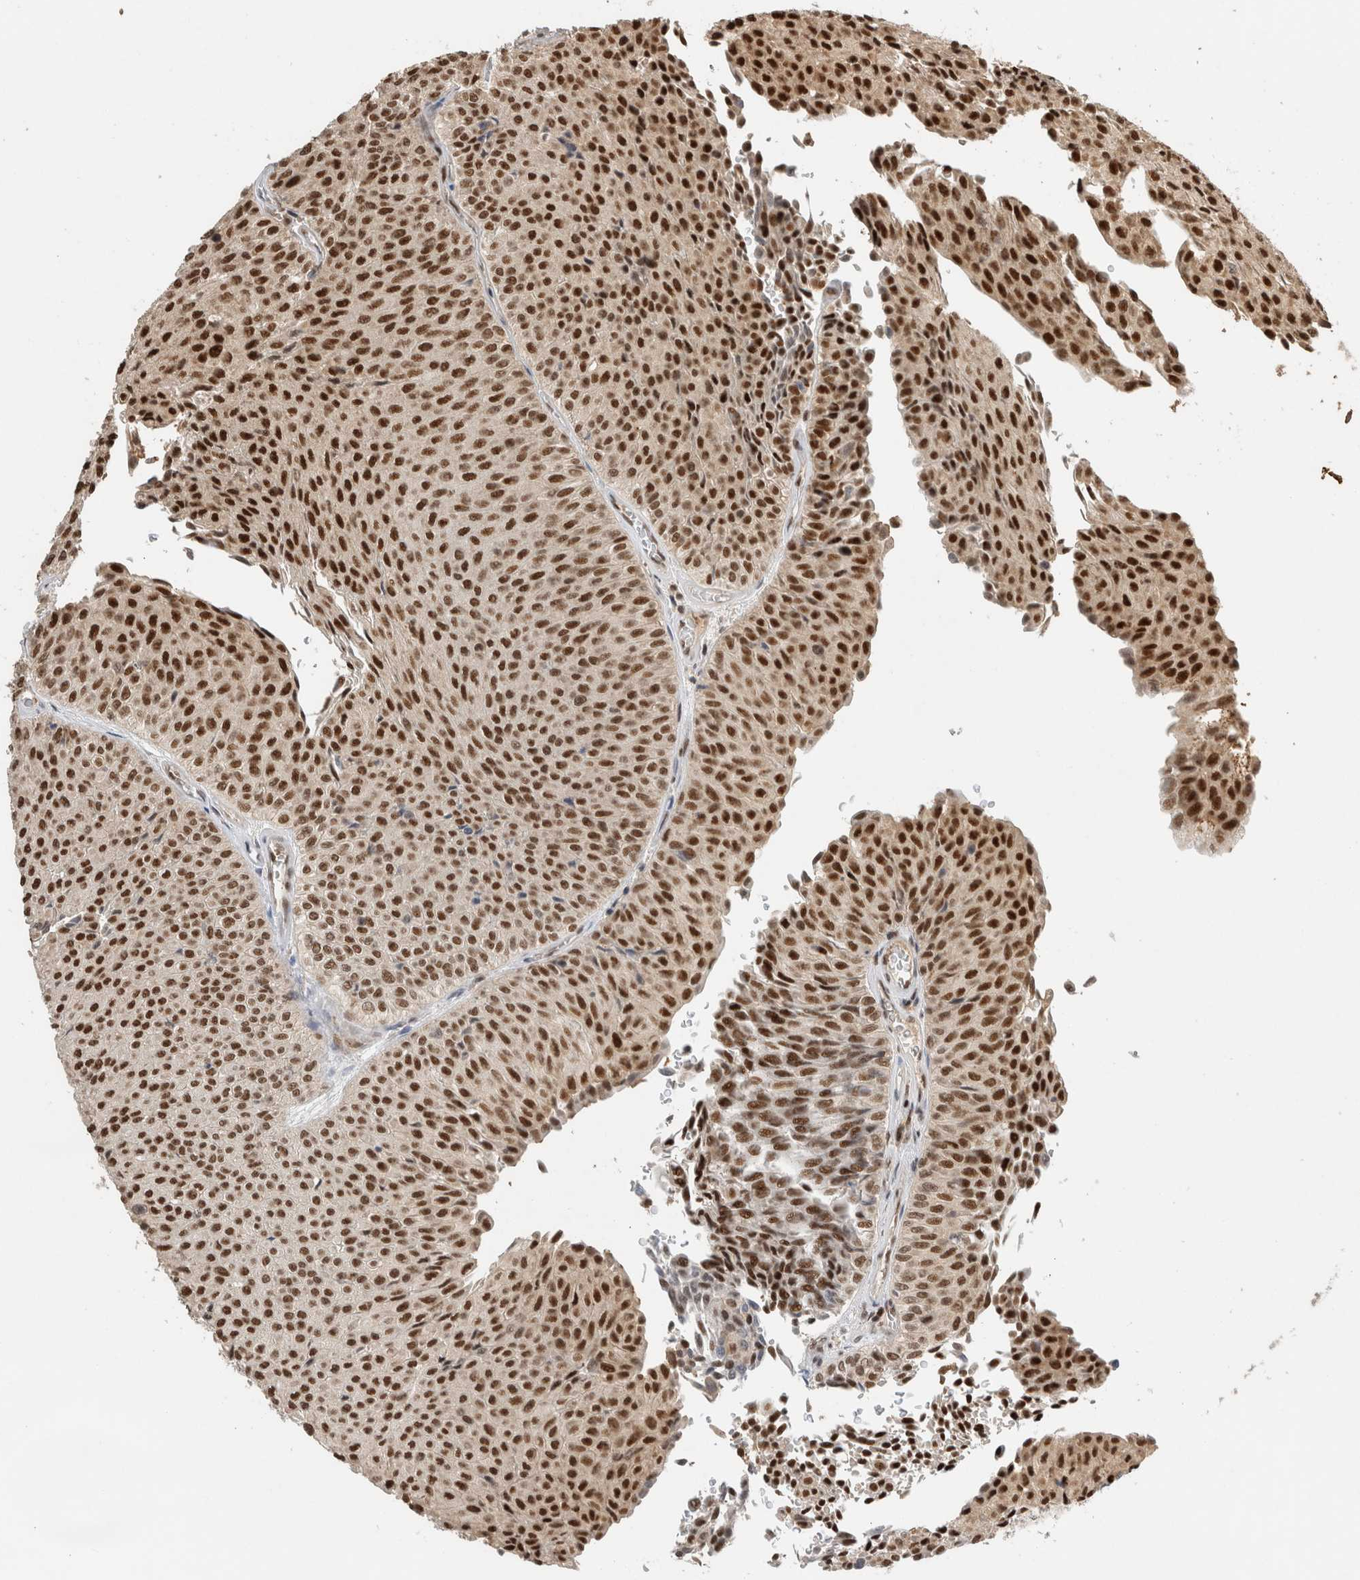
{"staining": {"intensity": "strong", "quantity": ">75%", "location": "nuclear"}, "tissue": "urothelial cancer", "cell_type": "Tumor cells", "image_type": "cancer", "snomed": [{"axis": "morphology", "description": "Urothelial carcinoma, Low grade"}, {"axis": "topography", "description": "Urinary bladder"}], "caption": "This histopathology image reveals immunohistochemistry staining of human urothelial carcinoma (low-grade), with high strong nuclear staining in about >75% of tumor cells.", "gene": "SNRNP40", "patient": {"sex": "male", "age": 78}}